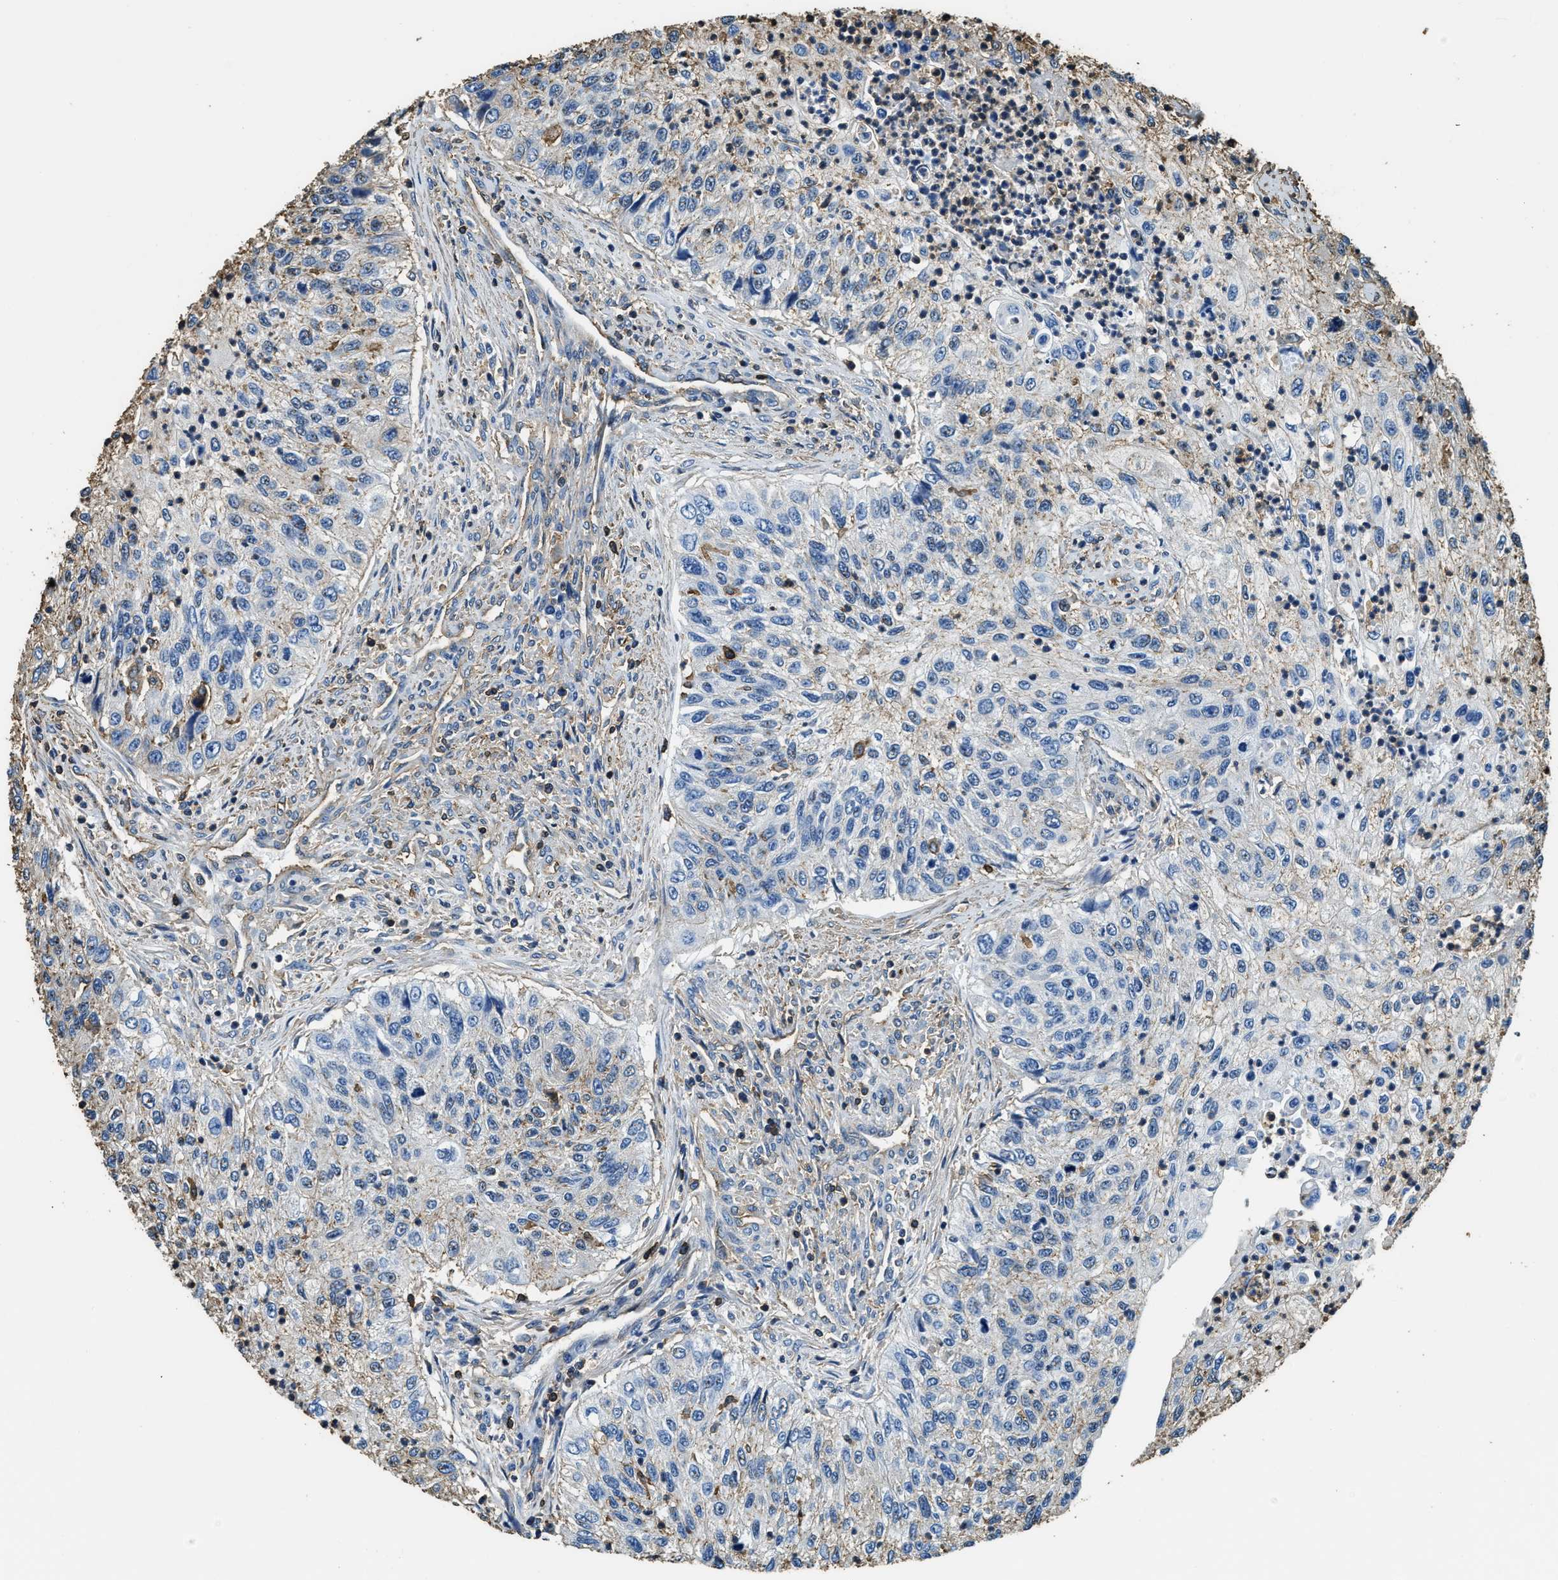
{"staining": {"intensity": "weak", "quantity": "<25%", "location": "cytoplasmic/membranous"}, "tissue": "urothelial cancer", "cell_type": "Tumor cells", "image_type": "cancer", "snomed": [{"axis": "morphology", "description": "Urothelial carcinoma, High grade"}, {"axis": "topography", "description": "Urinary bladder"}], "caption": "A high-resolution photomicrograph shows immunohistochemistry staining of urothelial cancer, which shows no significant expression in tumor cells. (DAB IHC, high magnification).", "gene": "ACCS", "patient": {"sex": "female", "age": 60}}